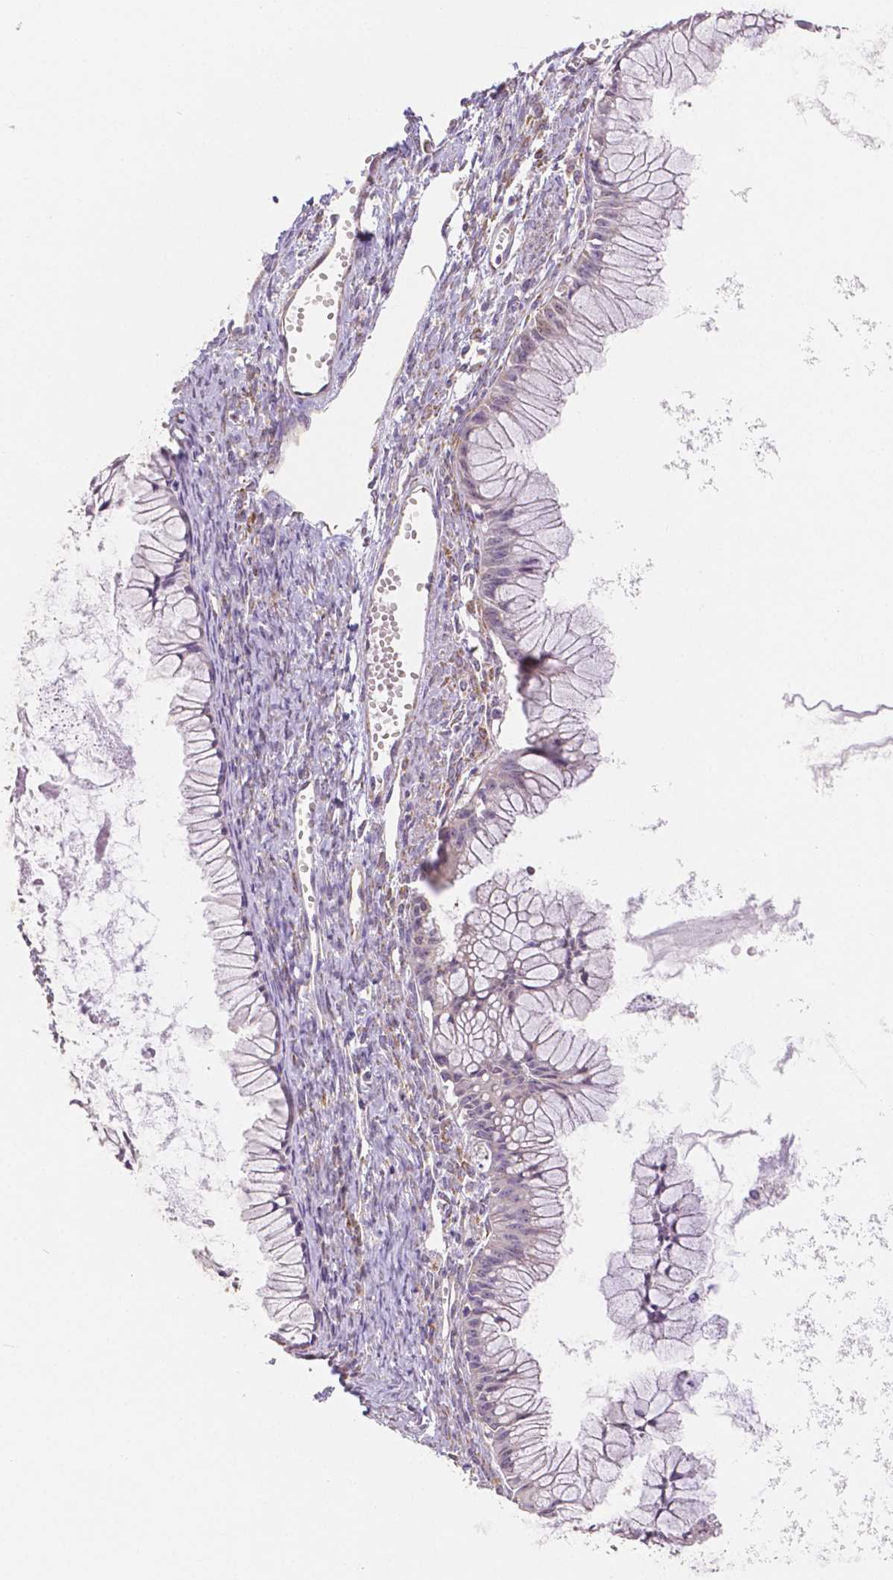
{"staining": {"intensity": "weak", "quantity": "25%-75%", "location": "cytoplasmic/membranous"}, "tissue": "ovarian cancer", "cell_type": "Tumor cells", "image_type": "cancer", "snomed": [{"axis": "morphology", "description": "Cystadenocarcinoma, mucinous, NOS"}, {"axis": "topography", "description": "Ovary"}], "caption": "The immunohistochemical stain labels weak cytoplasmic/membranous staining in tumor cells of mucinous cystadenocarcinoma (ovarian) tissue.", "gene": "RHOT1", "patient": {"sex": "female", "age": 41}}